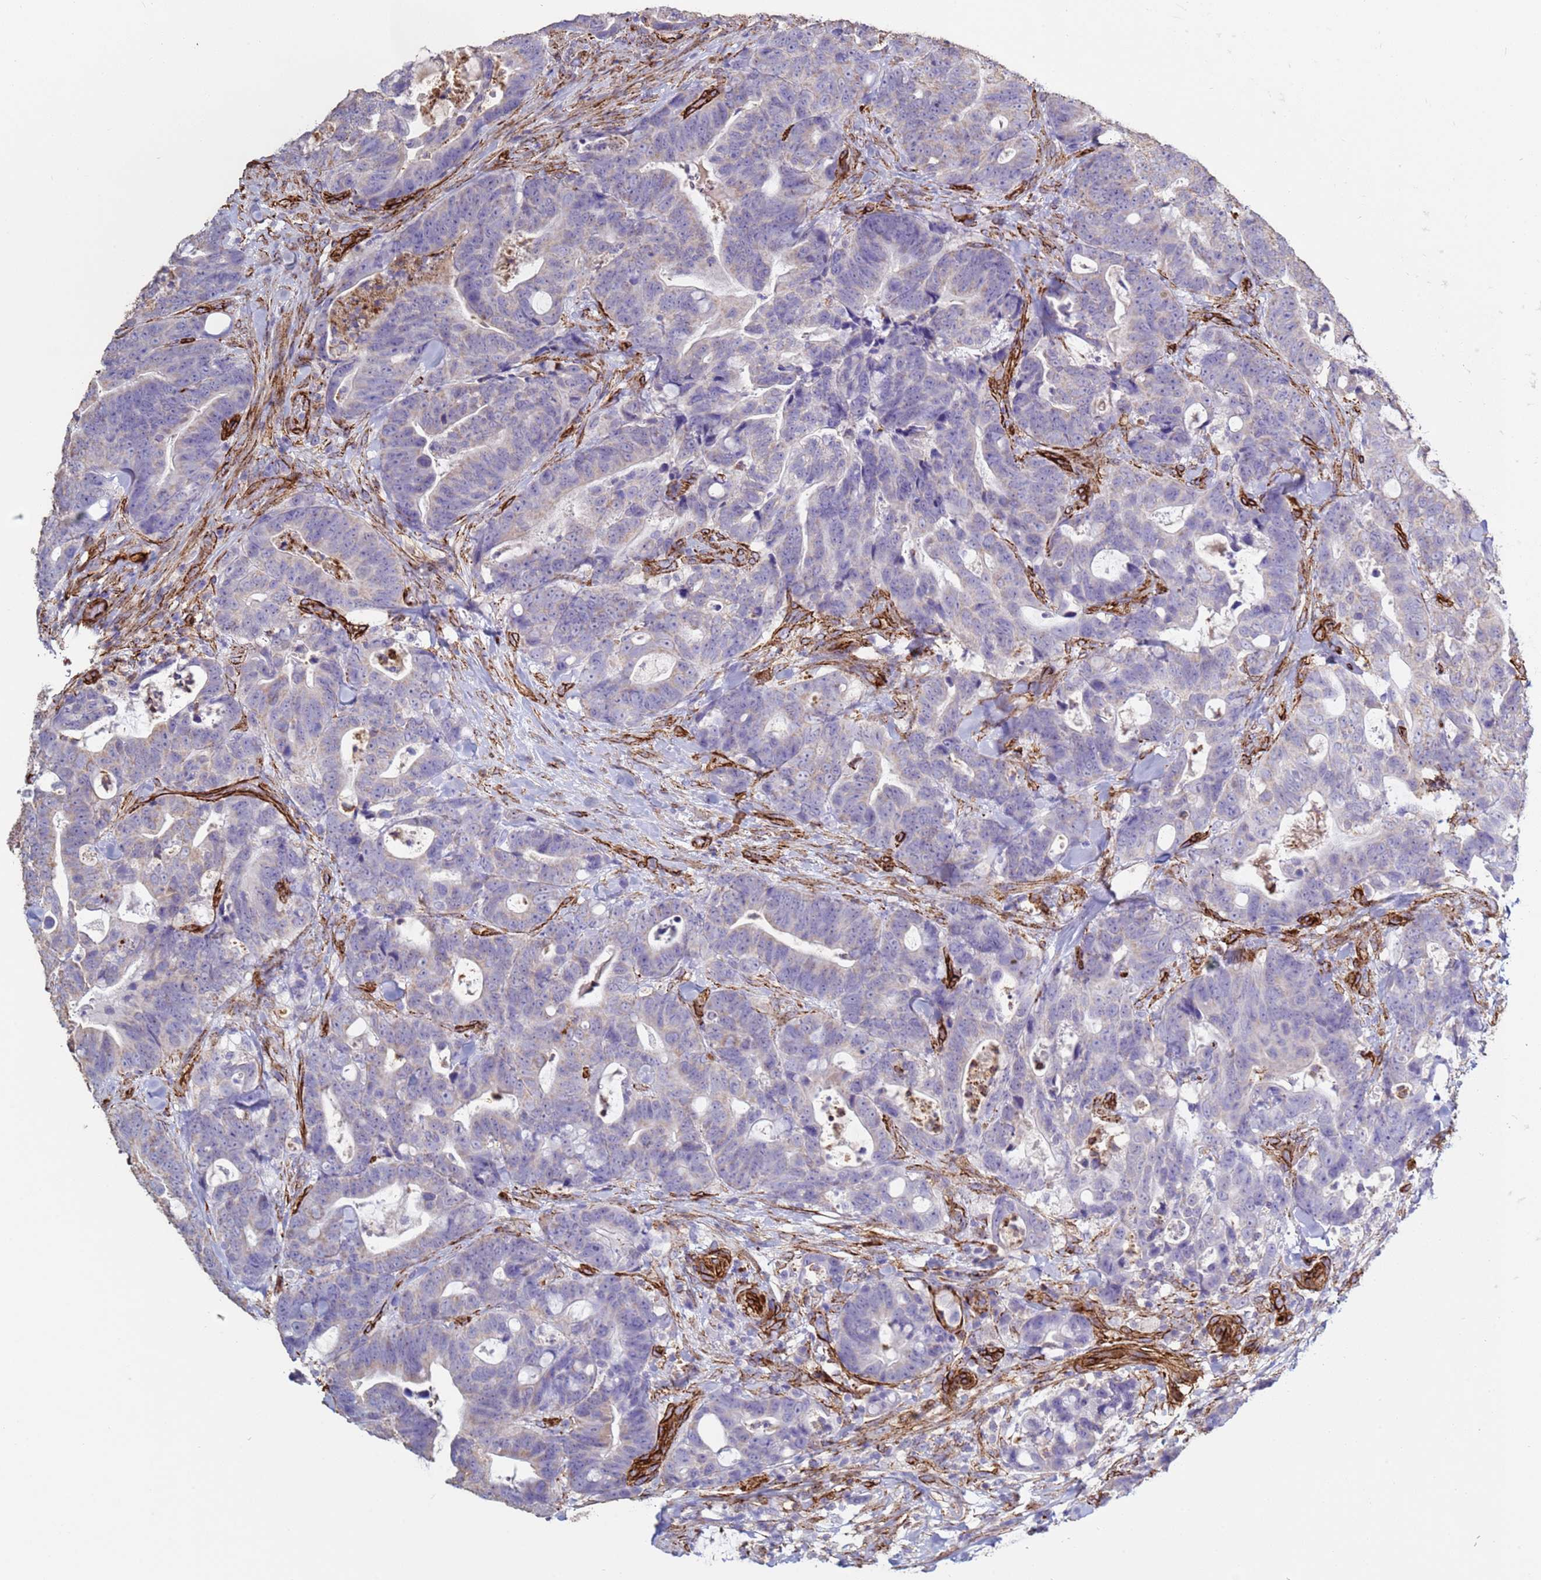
{"staining": {"intensity": "negative", "quantity": "none", "location": "none"}, "tissue": "colorectal cancer", "cell_type": "Tumor cells", "image_type": "cancer", "snomed": [{"axis": "morphology", "description": "Adenocarcinoma, NOS"}, {"axis": "topography", "description": "Colon"}], "caption": "An immunohistochemistry photomicrograph of colorectal cancer is shown. There is no staining in tumor cells of colorectal cancer.", "gene": "GASK1A", "patient": {"sex": "female", "age": 82}}